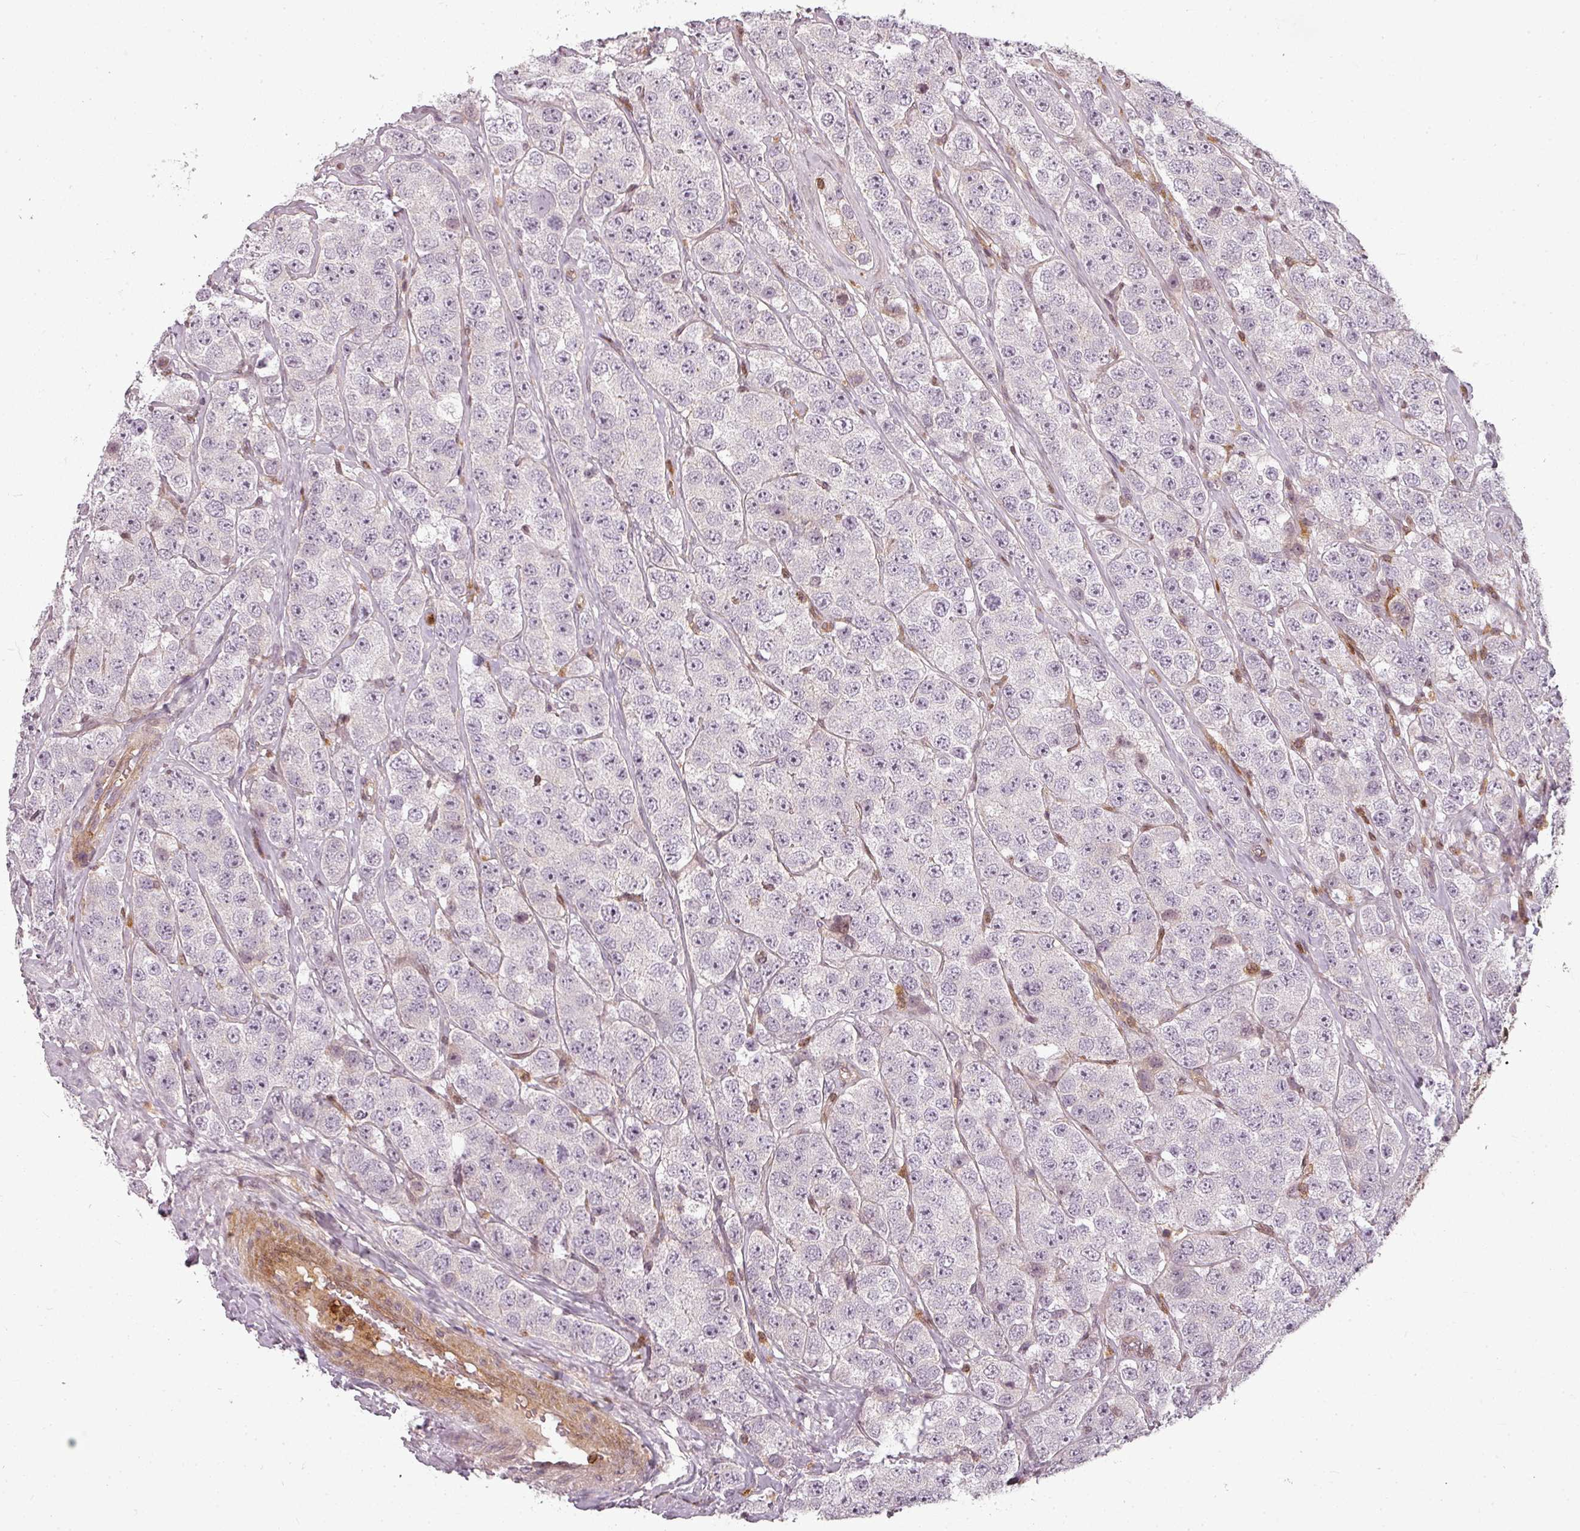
{"staining": {"intensity": "negative", "quantity": "none", "location": "none"}, "tissue": "testis cancer", "cell_type": "Tumor cells", "image_type": "cancer", "snomed": [{"axis": "morphology", "description": "Seminoma, NOS"}, {"axis": "topography", "description": "Testis"}], "caption": "An image of human testis cancer (seminoma) is negative for staining in tumor cells.", "gene": "CLIC1", "patient": {"sex": "male", "age": 28}}